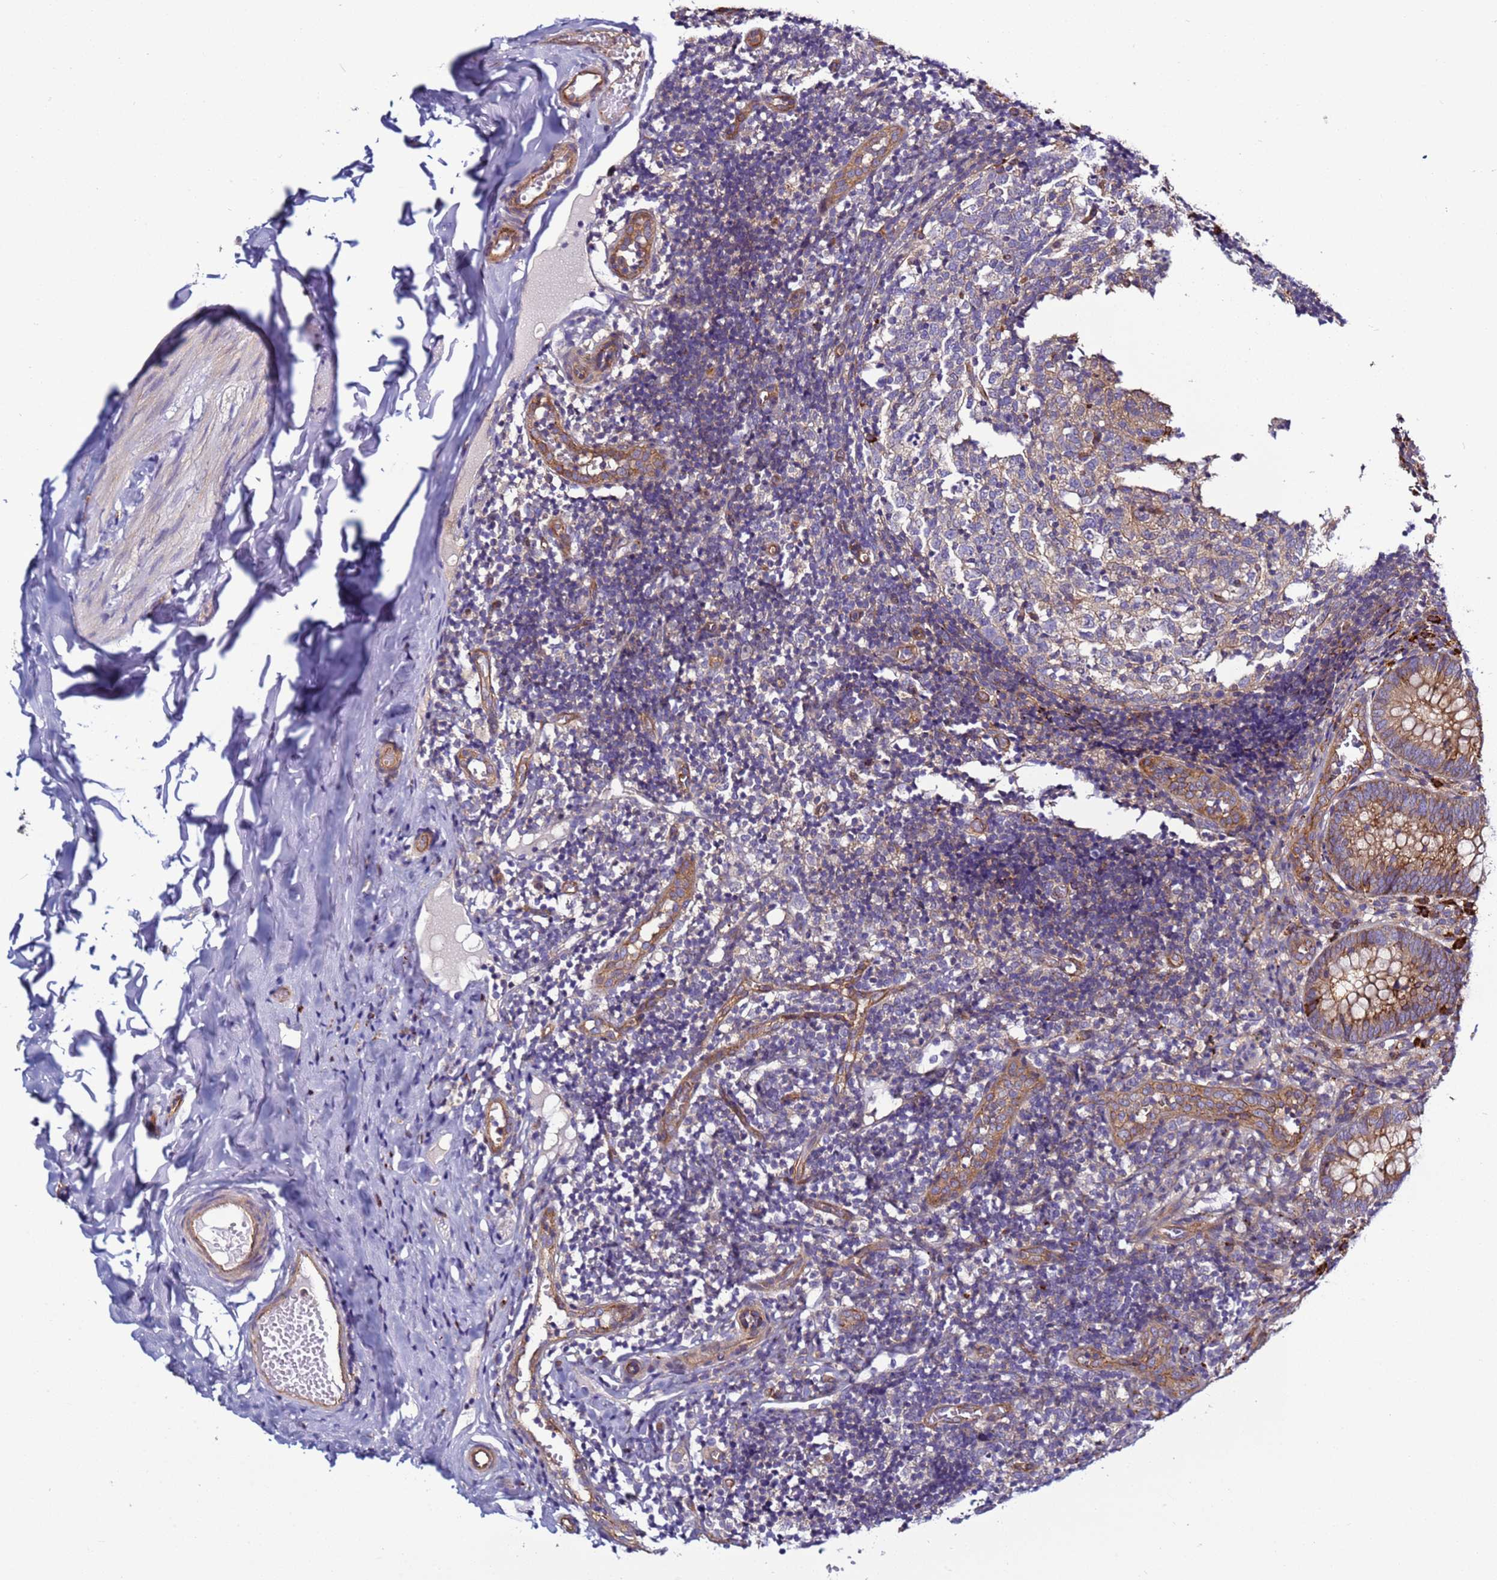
{"staining": {"intensity": "strong", "quantity": ">75%", "location": "cytoplasmic/membranous"}, "tissue": "appendix", "cell_type": "Glandular cells", "image_type": "normal", "snomed": [{"axis": "morphology", "description": "Normal tissue, NOS"}, {"axis": "topography", "description": "Appendix"}], "caption": "DAB immunohistochemical staining of benign appendix demonstrates strong cytoplasmic/membranous protein positivity in about >75% of glandular cells. The protein is stained brown, and the nuclei are stained in blue (DAB IHC with brightfield microscopy, high magnification).", "gene": "EFCAB8", "patient": {"sex": "male", "age": 8}}